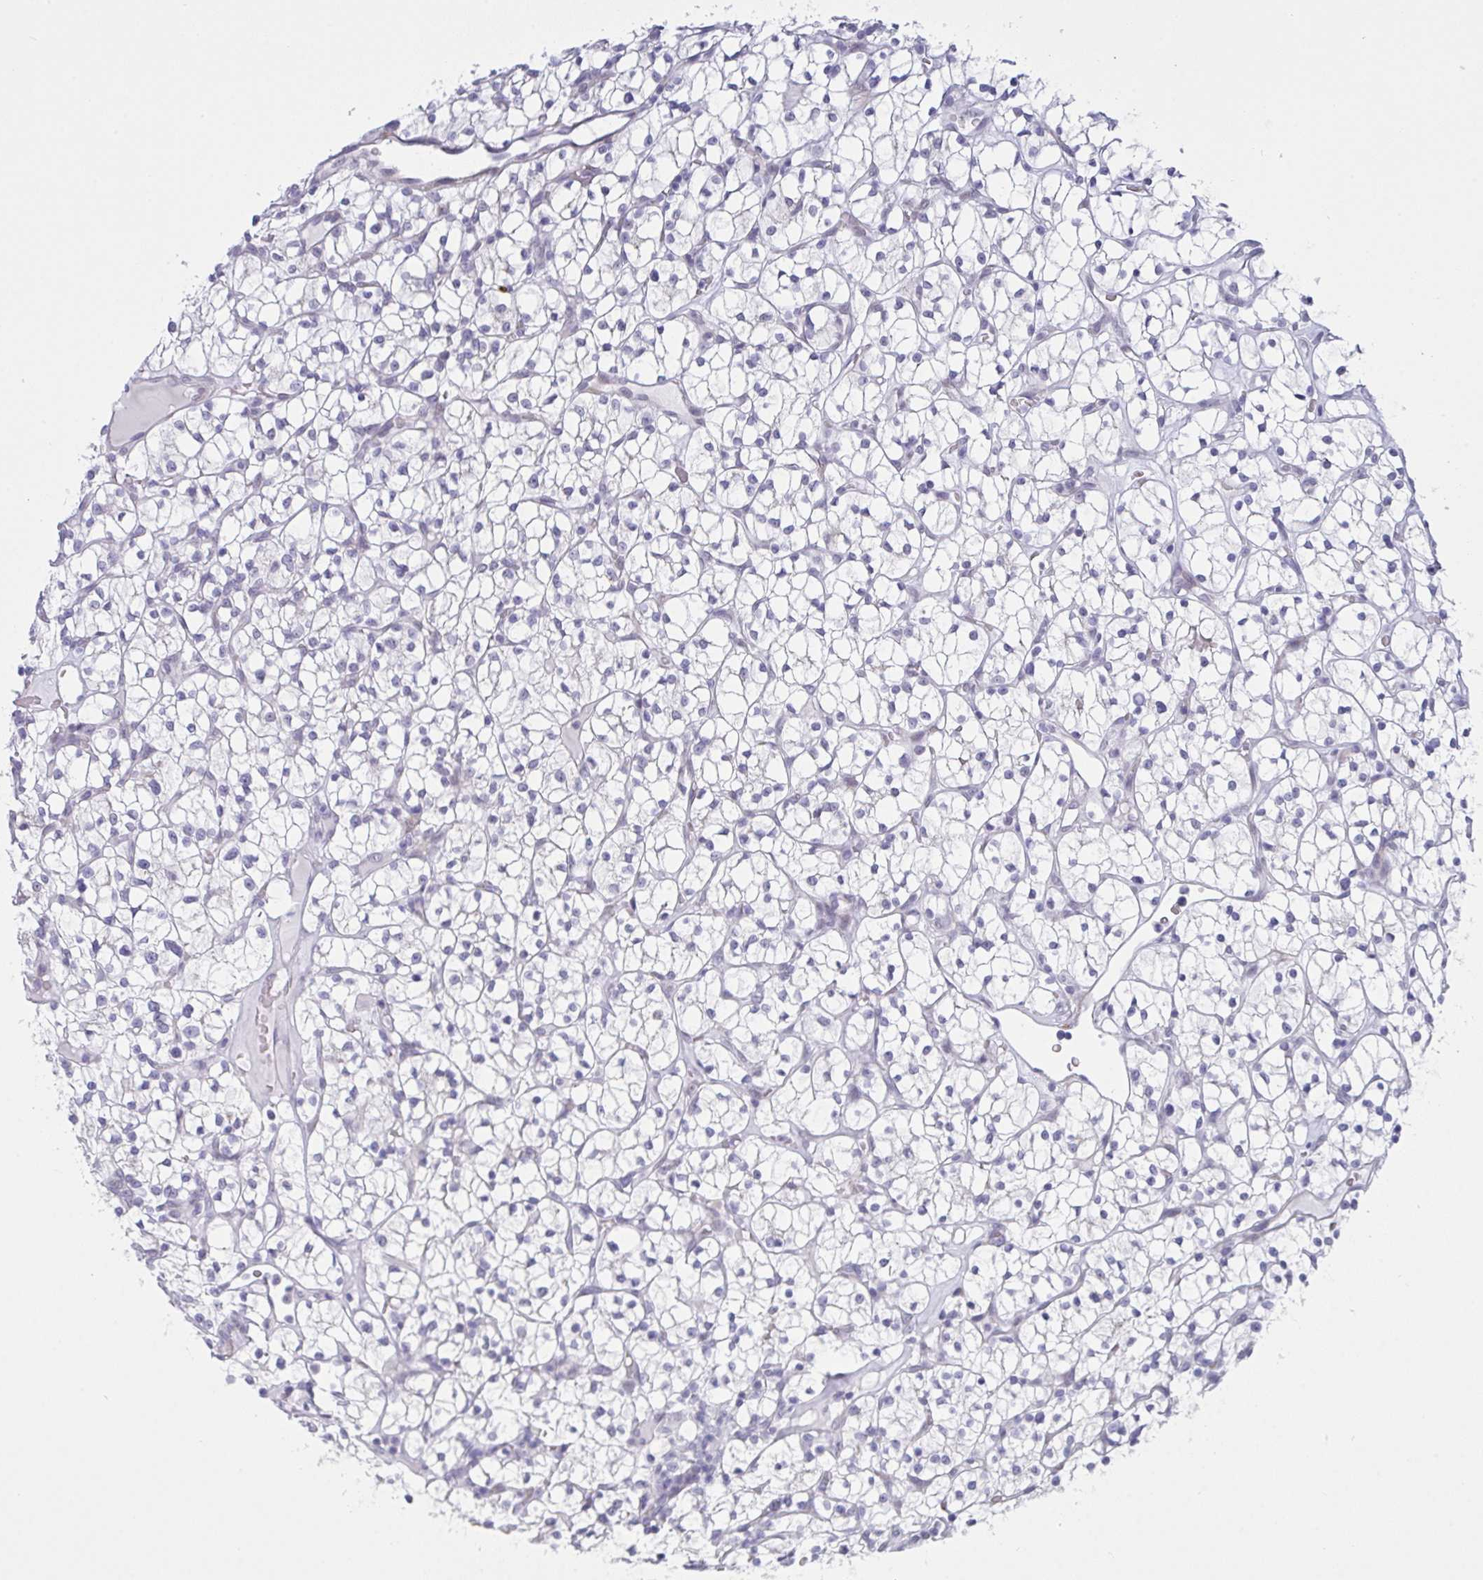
{"staining": {"intensity": "negative", "quantity": "none", "location": "none"}, "tissue": "renal cancer", "cell_type": "Tumor cells", "image_type": "cancer", "snomed": [{"axis": "morphology", "description": "Adenocarcinoma, NOS"}, {"axis": "topography", "description": "Kidney"}], "caption": "This is an immunohistochemistry (IHC) micrograph of adenocarcinoma (renal). There is no positivity in tumor cells.", "gene": "FBXL22", "patient": {"sex": "female", "age": 64}}